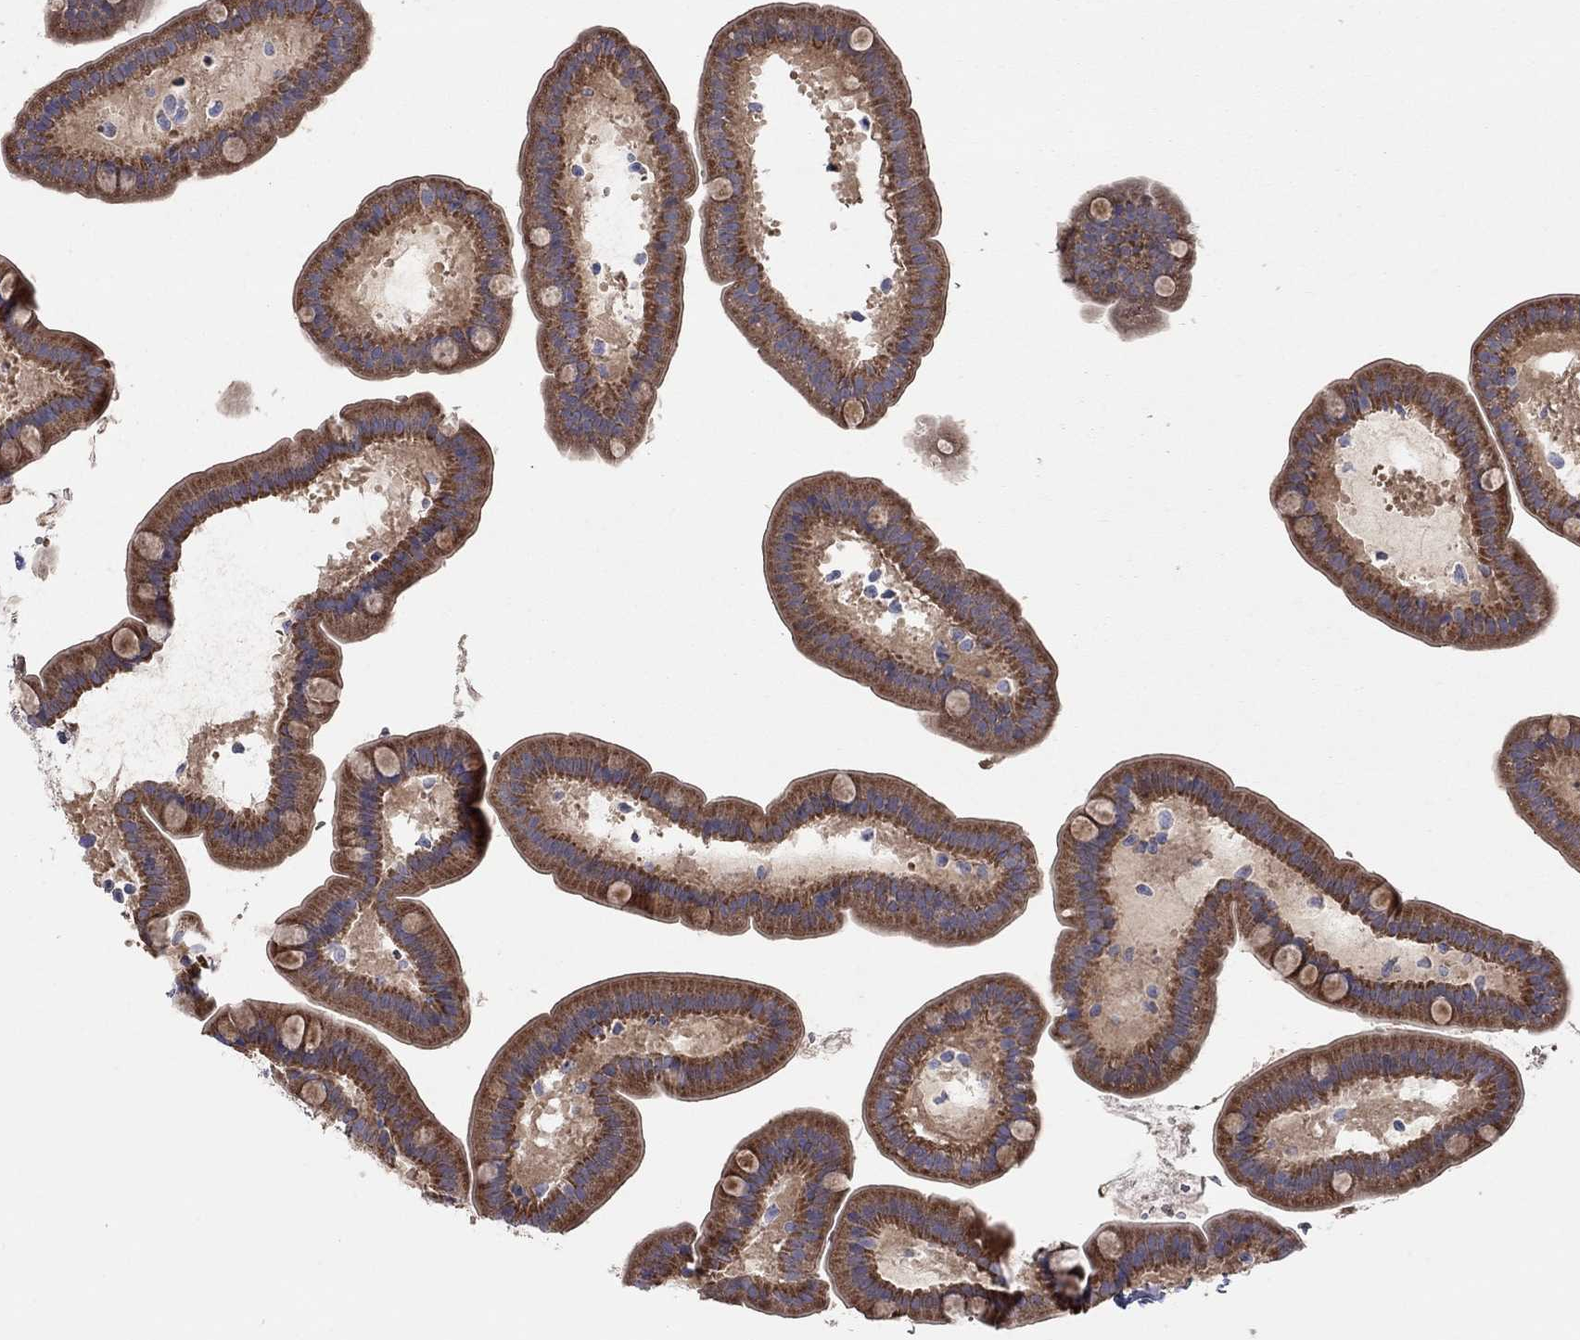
{"staining": {"intensity": "strong", "quantity": ">75%", "location": "cytoplasmic/membranous"}, "tissue": "small intestine", "cell_type": "Glandular cells", "image_type": "normal", "snomed": [{"axis": "morphology", "description": "Normal tissue, NOS"}, {"axis": "topography", "description": "Small intestine"}], "caption": "Benign small intestine exhibits strong cytoplasmic/membranous staining in about >75% of glandular cells, visualized by immunohistochemistry.", "gene": "KANSL1L", "patient": {"sex": "male", "age": 66}}